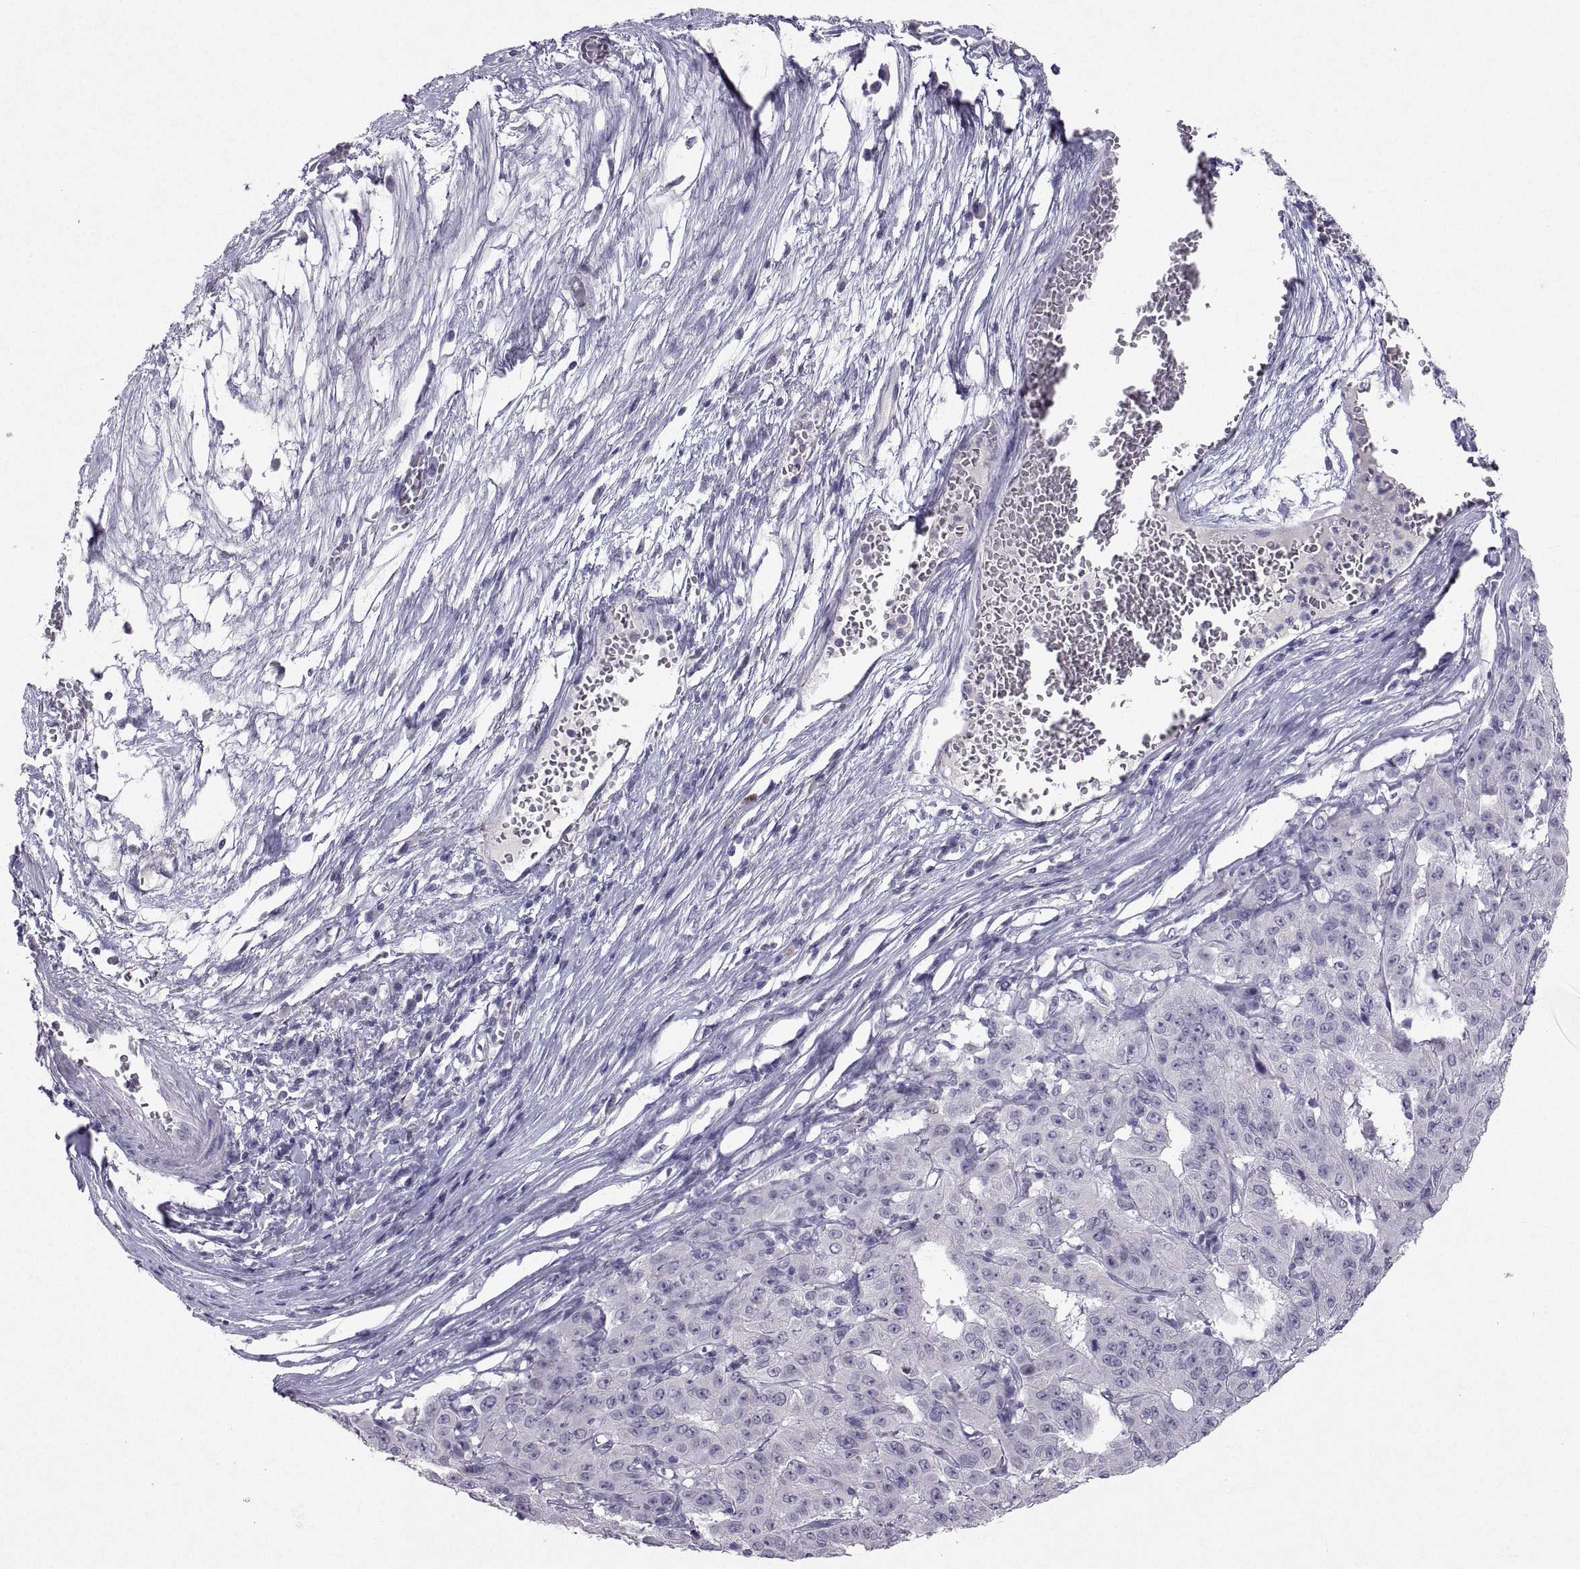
{"staining": {"intensity": "negative", "quantity": "none", "location": "none"}, "tissue": "pancreatic cancer", "cell_type": "Tumor cells", "image_type": "cancer", "snomed": [{"axis": "morphology", "description": "Adenocarcinoma, NOS"}, {"axis": "topography", "description": "Pancreas"}], "caption": "Tumor cells are negative for protein expression in human pancreatic adenocarcinoma.", "gene": "SOX21", "patient": {"sex": "male", "age": 63}}